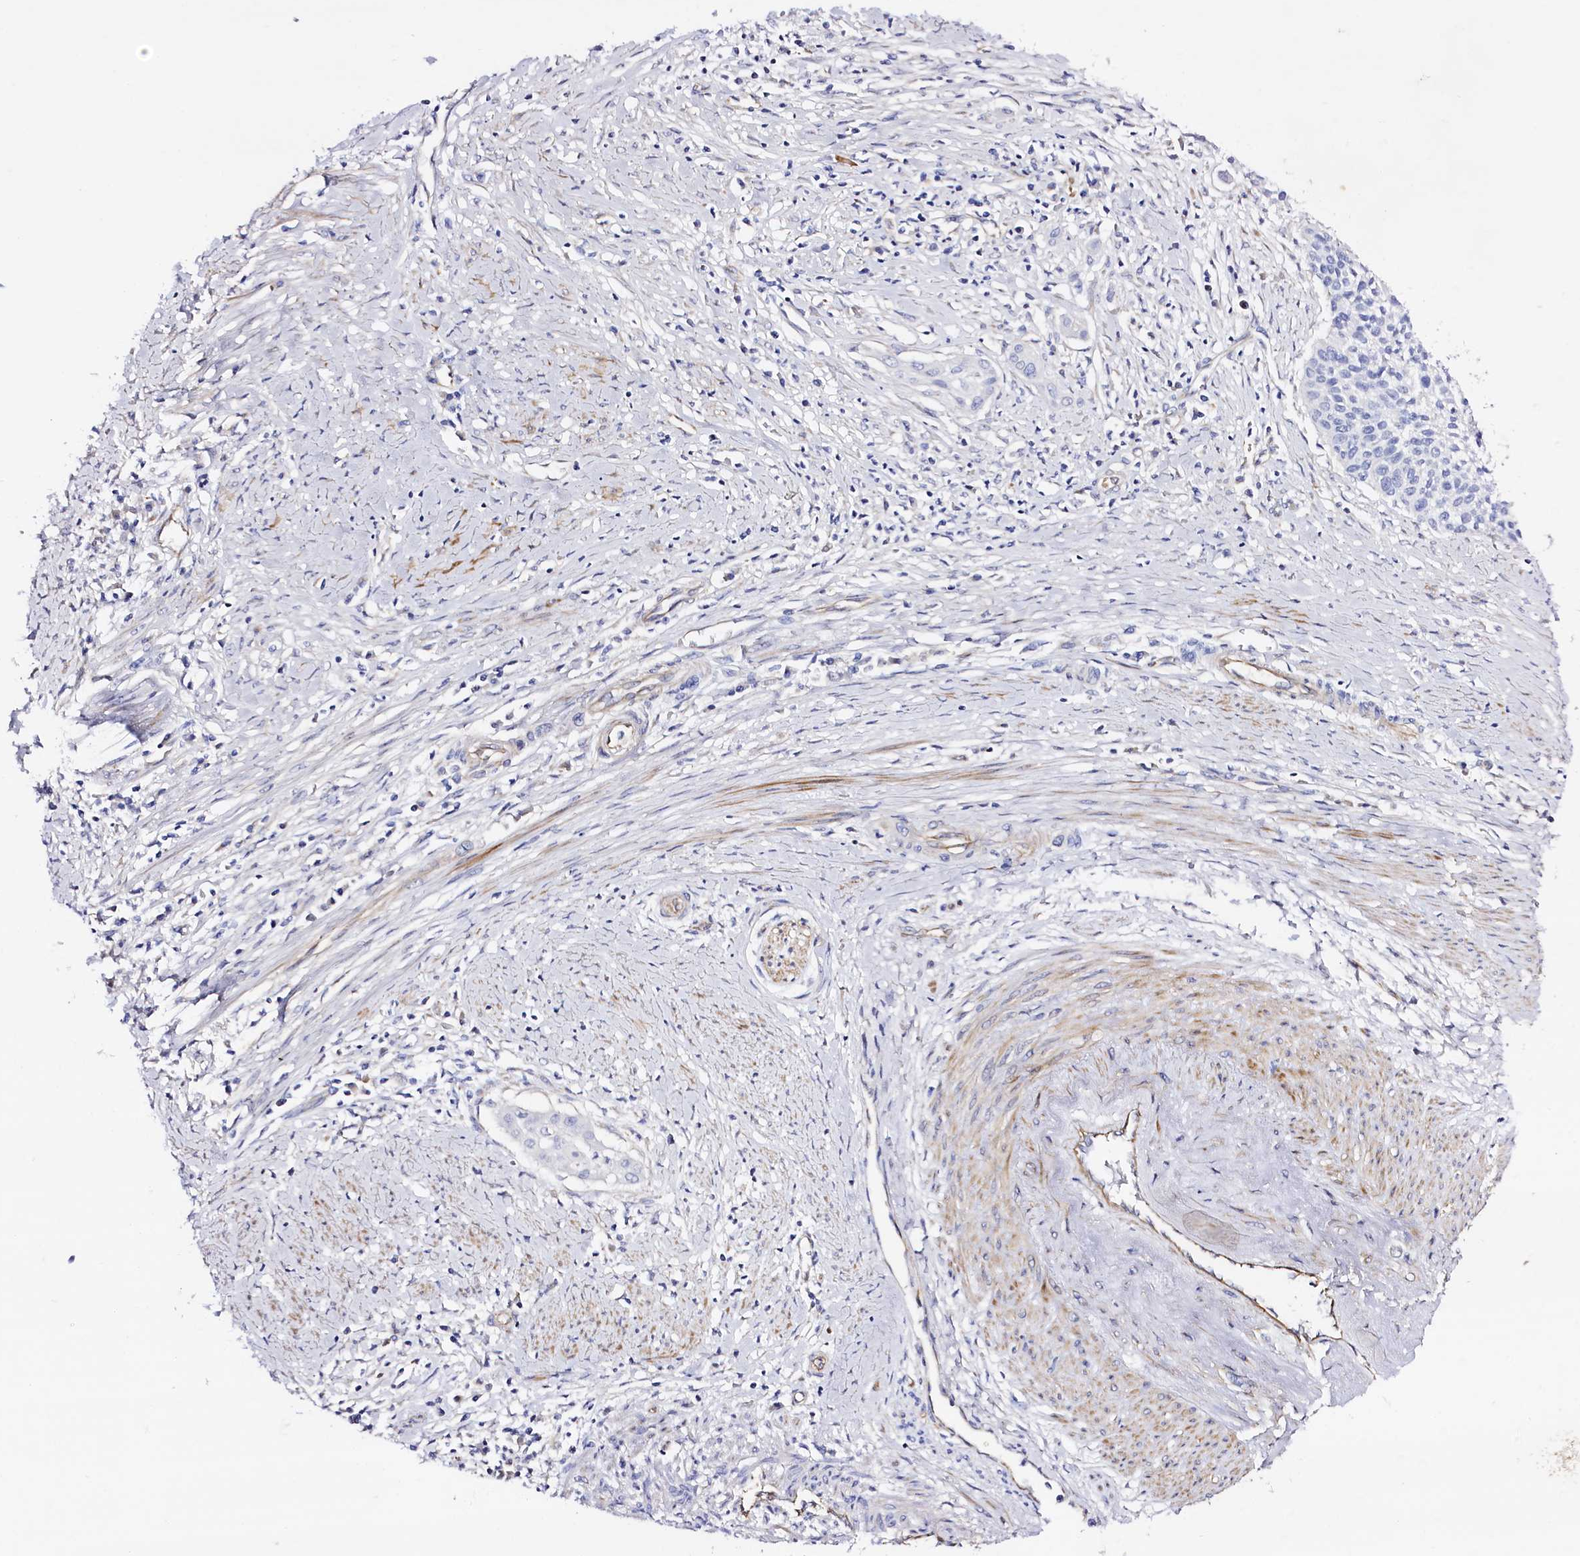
{"staining": {"intensity": "negative", "quantity": "none", "location": "none"}, "tissue": "cervical cancer", "cell_type": "Tumor cells", "image_type": "cancer", "snomed": [{"axis": "morphology", "description": "Squamous cell carcinoma, NOS"}, {"axis": "topography", "description": "Cervix"}], "caption": "Immunohistochemical staining of squamous cell carcinoma (cervical) reveals no significant positivity in tumor cells.", "gene": "SLC7A1", "patient": {"sex": "female", "age": 34}}